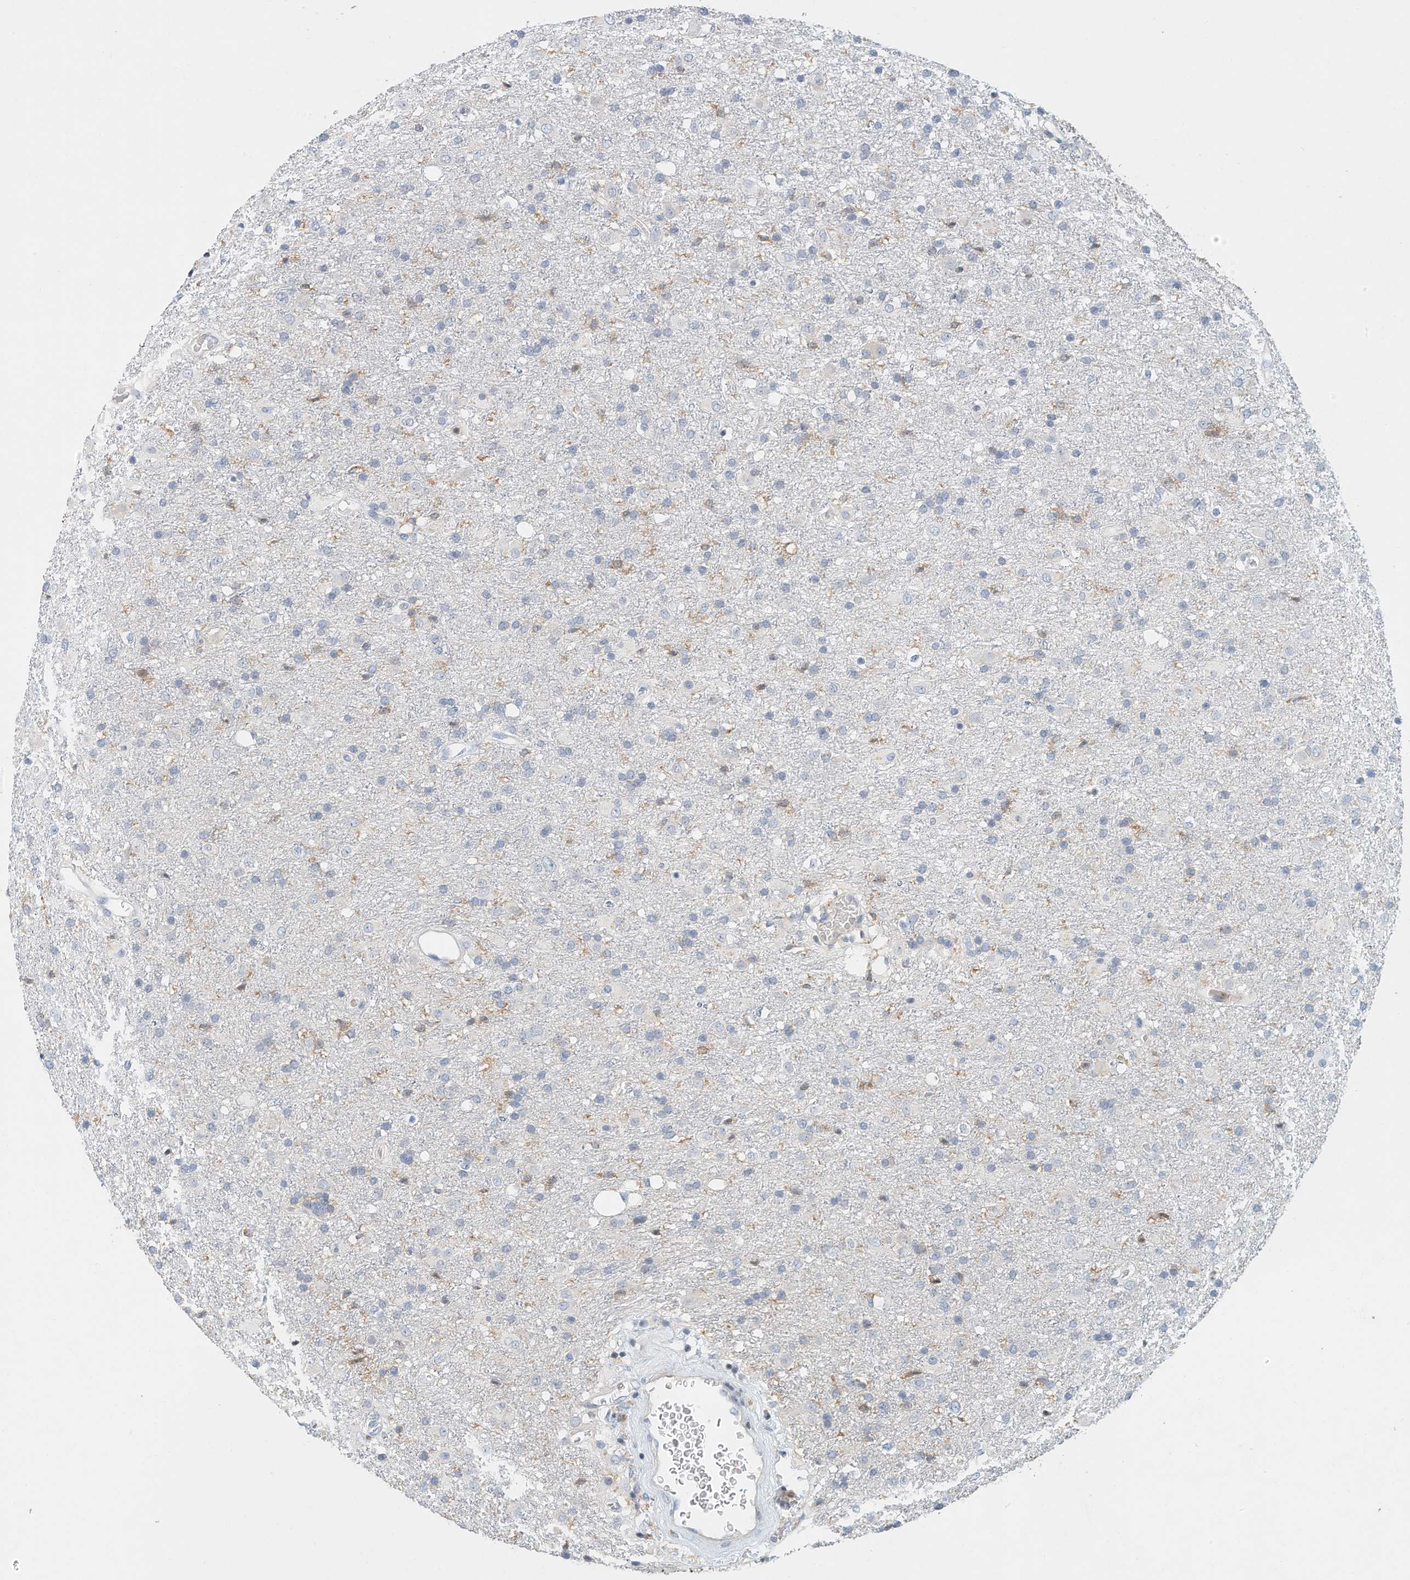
{"staining": {"intensity": "negative", "quantity": "none", "location": "none"}, "tissue": "glioma", "cell_type": "Tumor cells", "image_type": "cancer", "snomed": [{"axis": "morphology", "description": "Glioma, malignant, Low grade"}, {"axis": "topography", "description": "Brain"}], "caption": "Immunohistochemistry (IHC) image of malignant glioma (low-grade) stained for a protein (brown), which demonstrates no staining in tumor cells.", "gene": "MICAL1", "patient": {"sex": "male", "age": 65}}